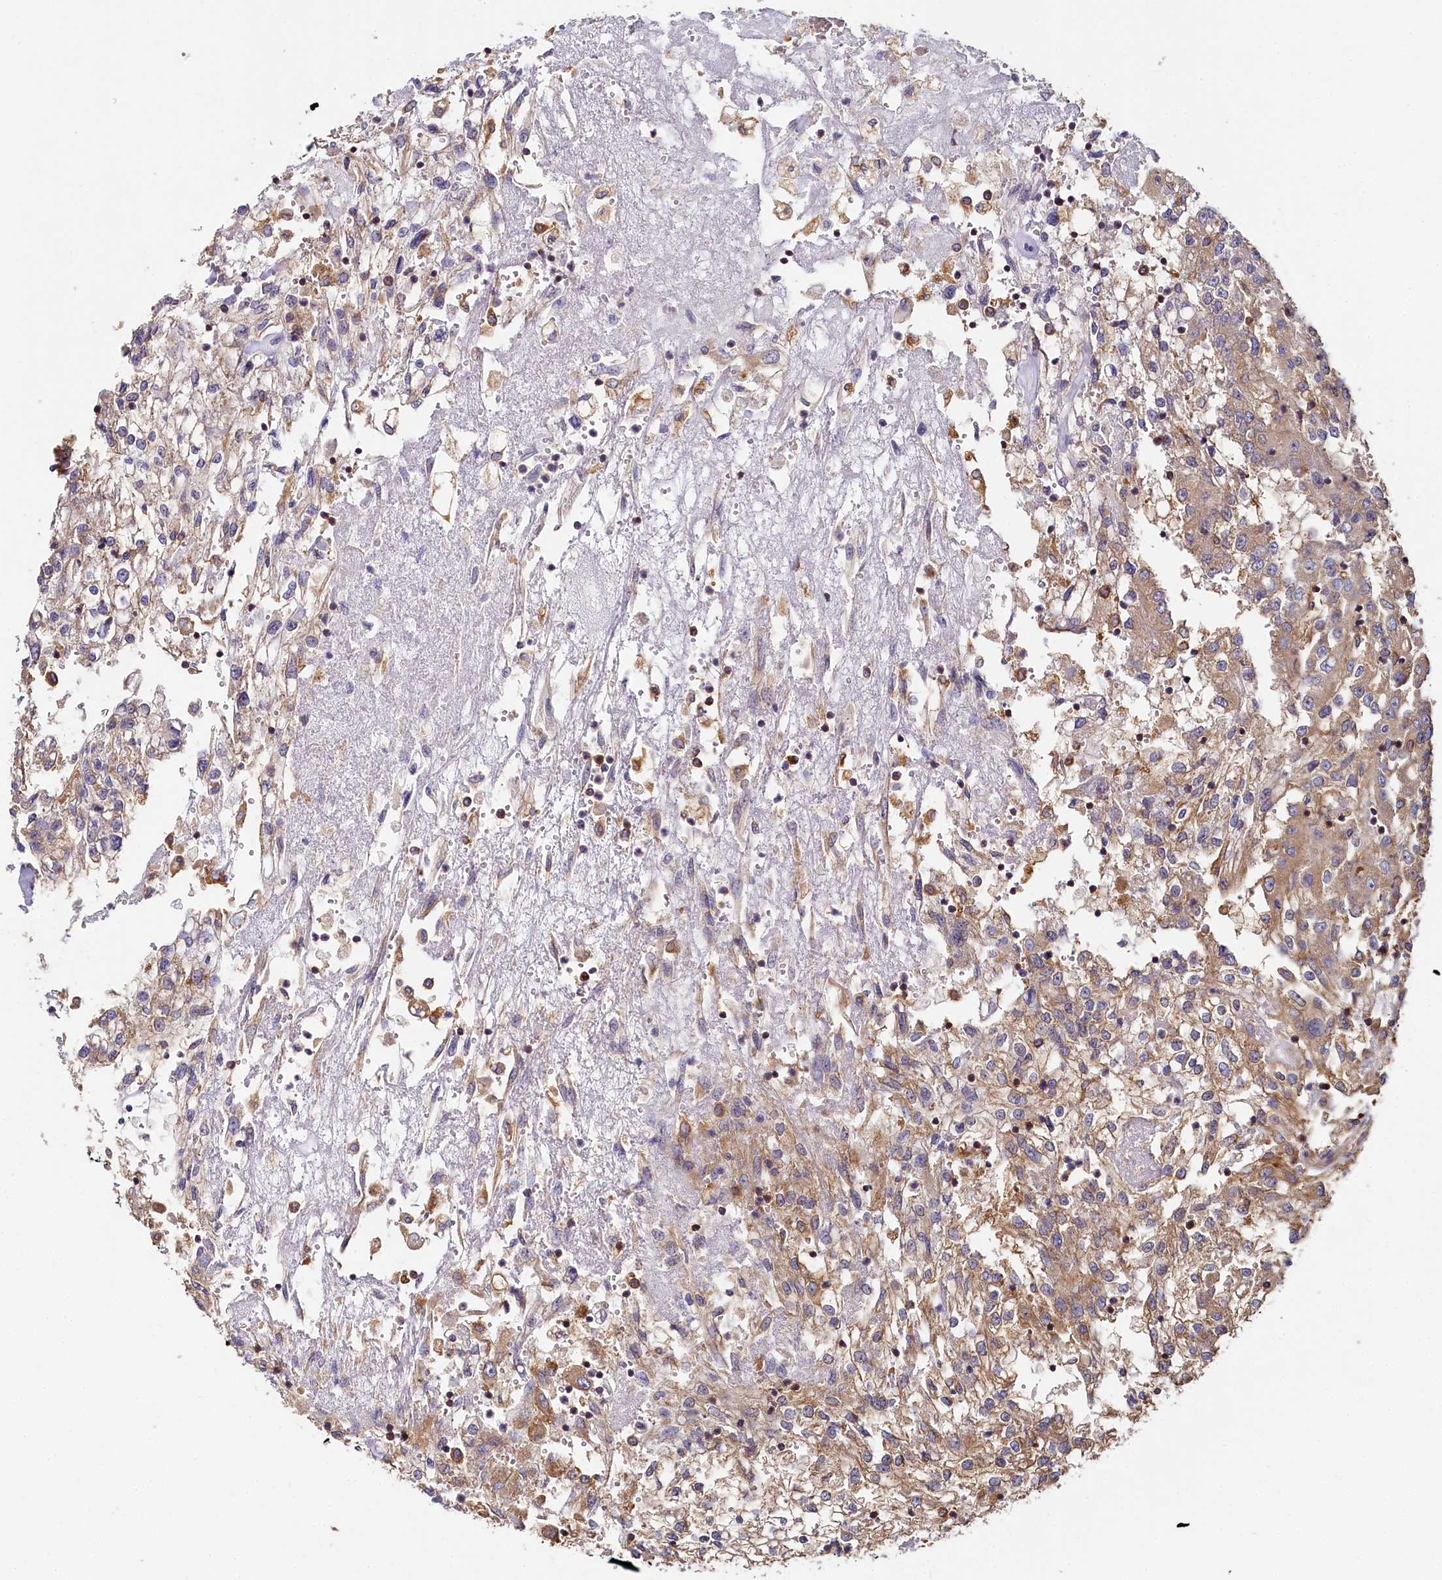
{"staining": {"intensity": "weak", "quantity": ">75%", "location": "cytoplasmic/membranous"}, "tissue": "renal cancer", "cell_type": "Tumor cells", "image_type": "cancer", "snomed": [{"axis": "morphology", "description": "Adenocarcinoma, NOS"}, {"axis": "topography", "description": "Kidney"}], "caption": "The immunohistochemical stain highlights weak cytoplasmic/membranous staining in tumor cells of renal adenocarcinoma tissue. The staining was performed using DAB to visualize the protein expression in brown, while the nuclei were stained in blue with hematoxylin (Magnification: 20x).", "gene": "PPIP5K1", "patient": {"sex": "female", "age": 52}}